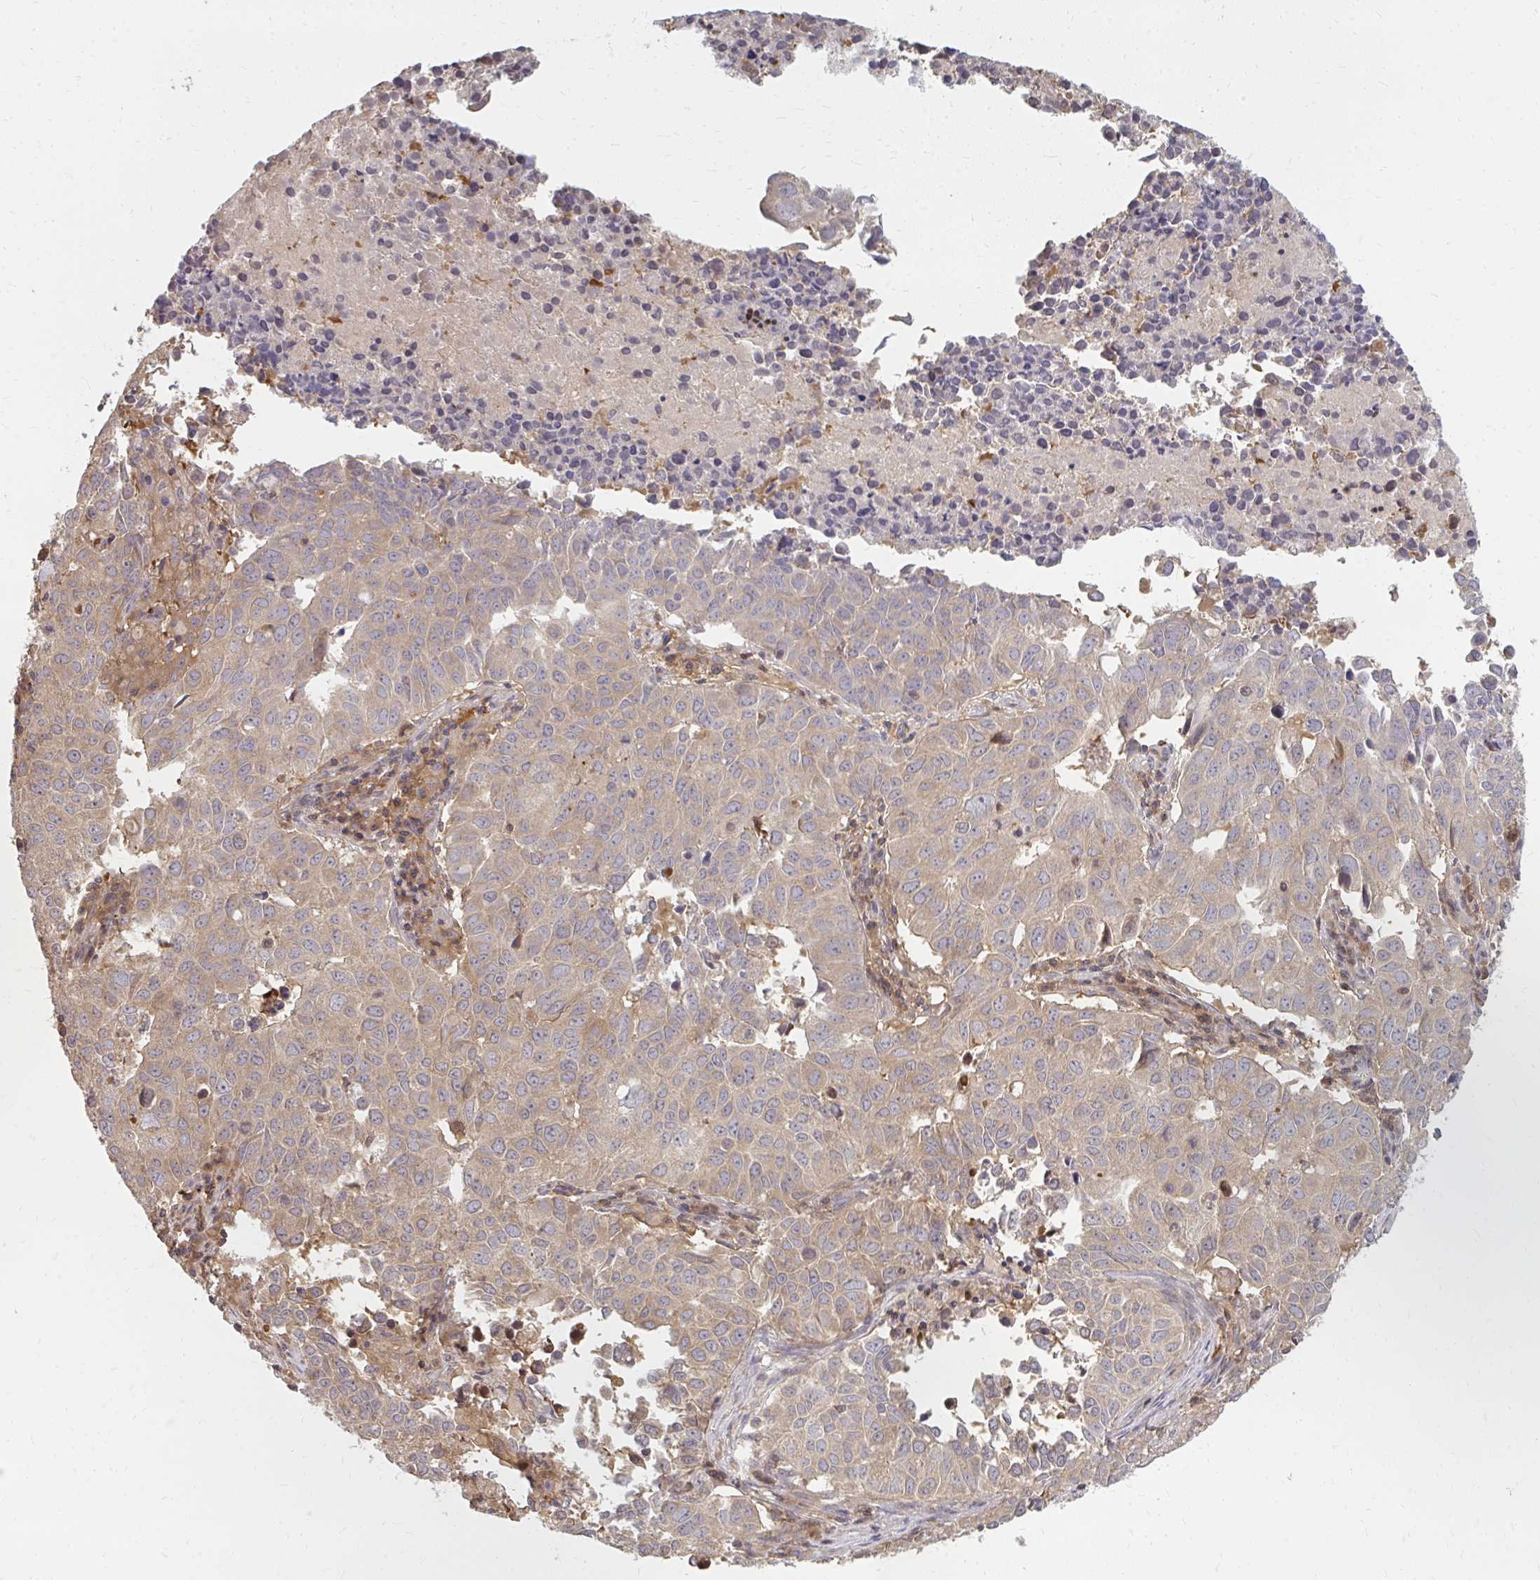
{"staining": {"intensity": "weak", "quantity": "25%-75%", "location": "cytoplasmic/membranous"}, "tissue": "lung cancer", "cell_type": "Tumor cells", "image_type": "cancer", "snomed": [{"axis": "morphology", "description": "Adenocarcinoma, NOS"}, {"axis": "topography", "description": "Lung"}], "caption": "A micrograph showing weak cytoplasmic/membranous positivity in approximately 25%-75% of tumor cells in lung adenocarcinoma, as visualized by brown immunohistochemical staining.", "gene": "ZNF285", "patient": {"sex": "female", "age": 50}}